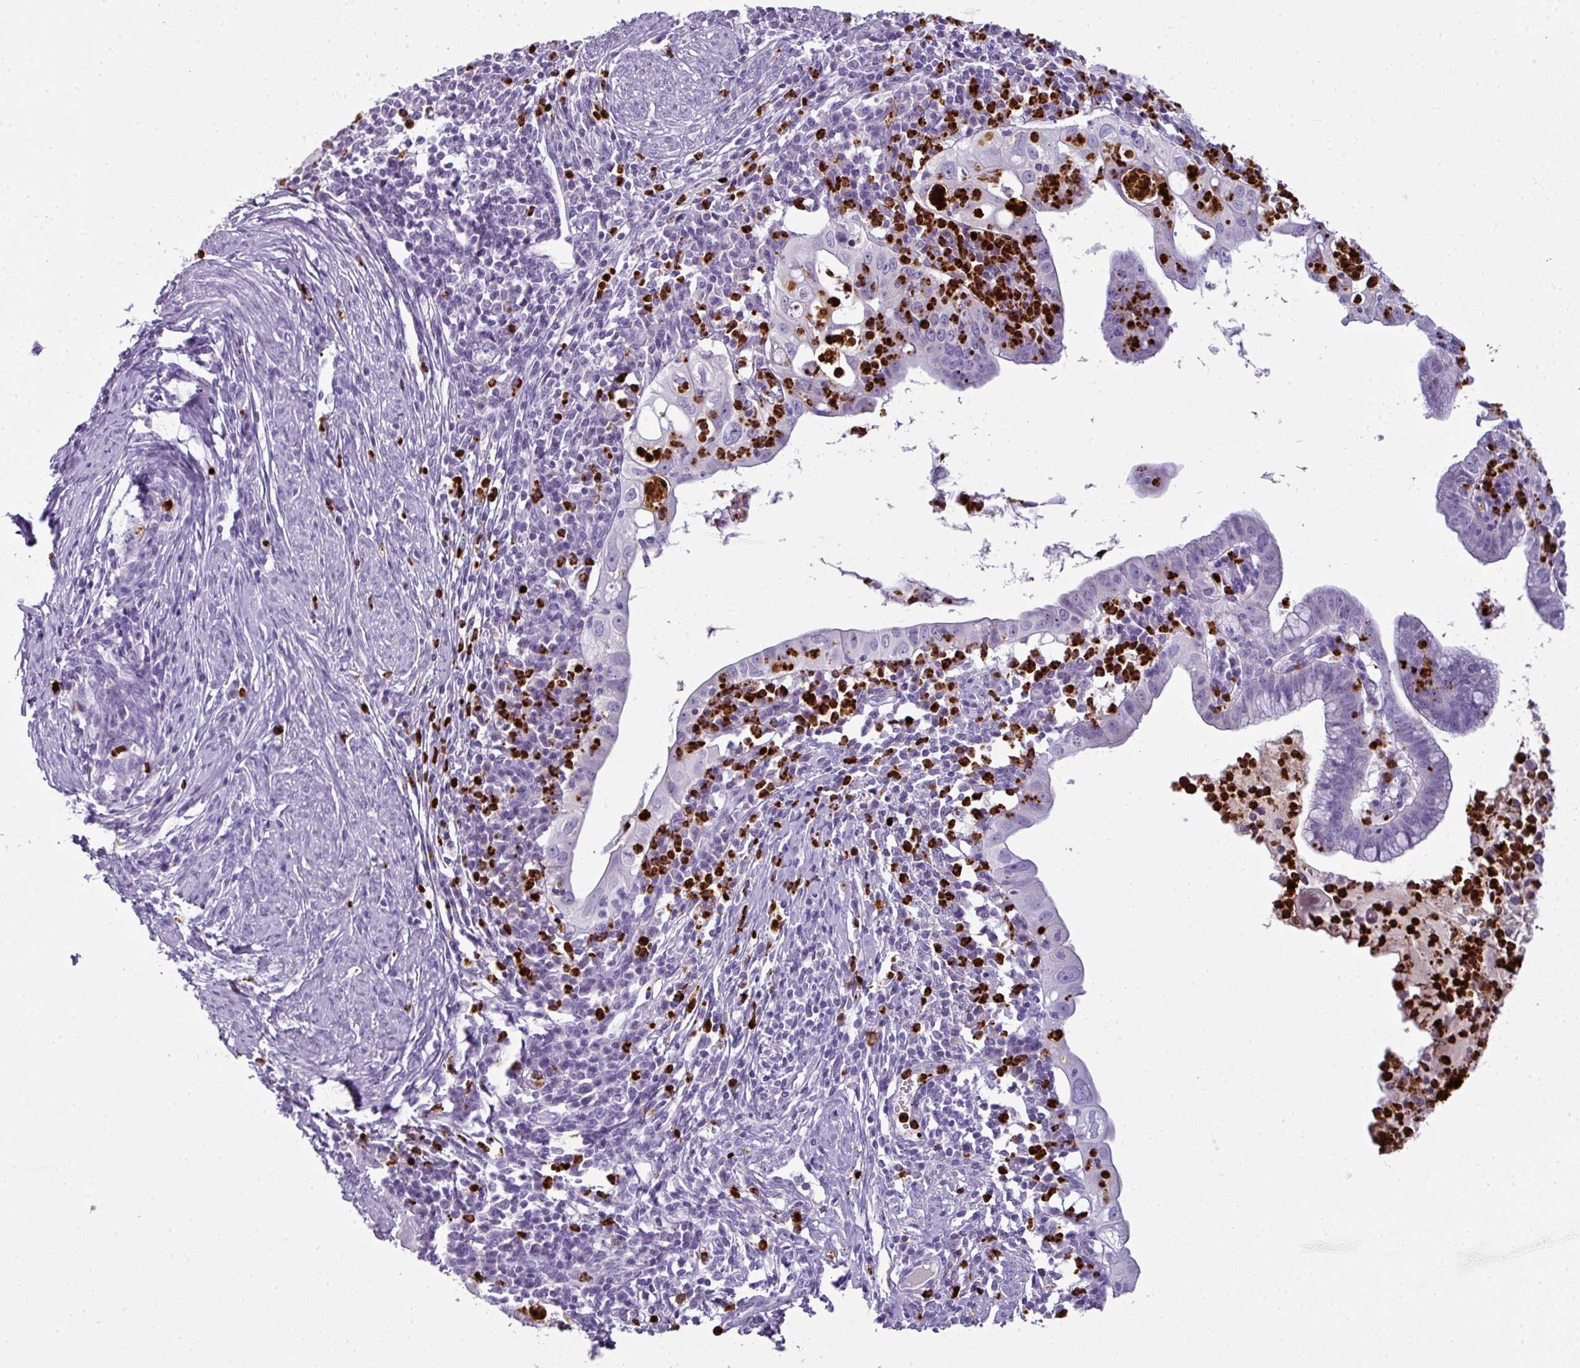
{"staining": {"intensity": "negative", "quantity": "none", "location": "none"}, "tissue": "cervical cancer", "cell_type": "Tumor cells", "image_type": "cancer", "snomed": [{"axis": "morphology", "description": "Adenocarcinoma, NOS"}, {"axis": "topography", "description": "Cervix"}], "caption": "High power microscopy micrograph of an immunohistochemistry histopathology image of cervical cancer (adenocarcinoma), revealing no significant staining in tumor cells. (DAB immunohistochemistry (IHC), high magnification).", "gene": "CTSG", "patient": {"sex": "female", "age": 36}}